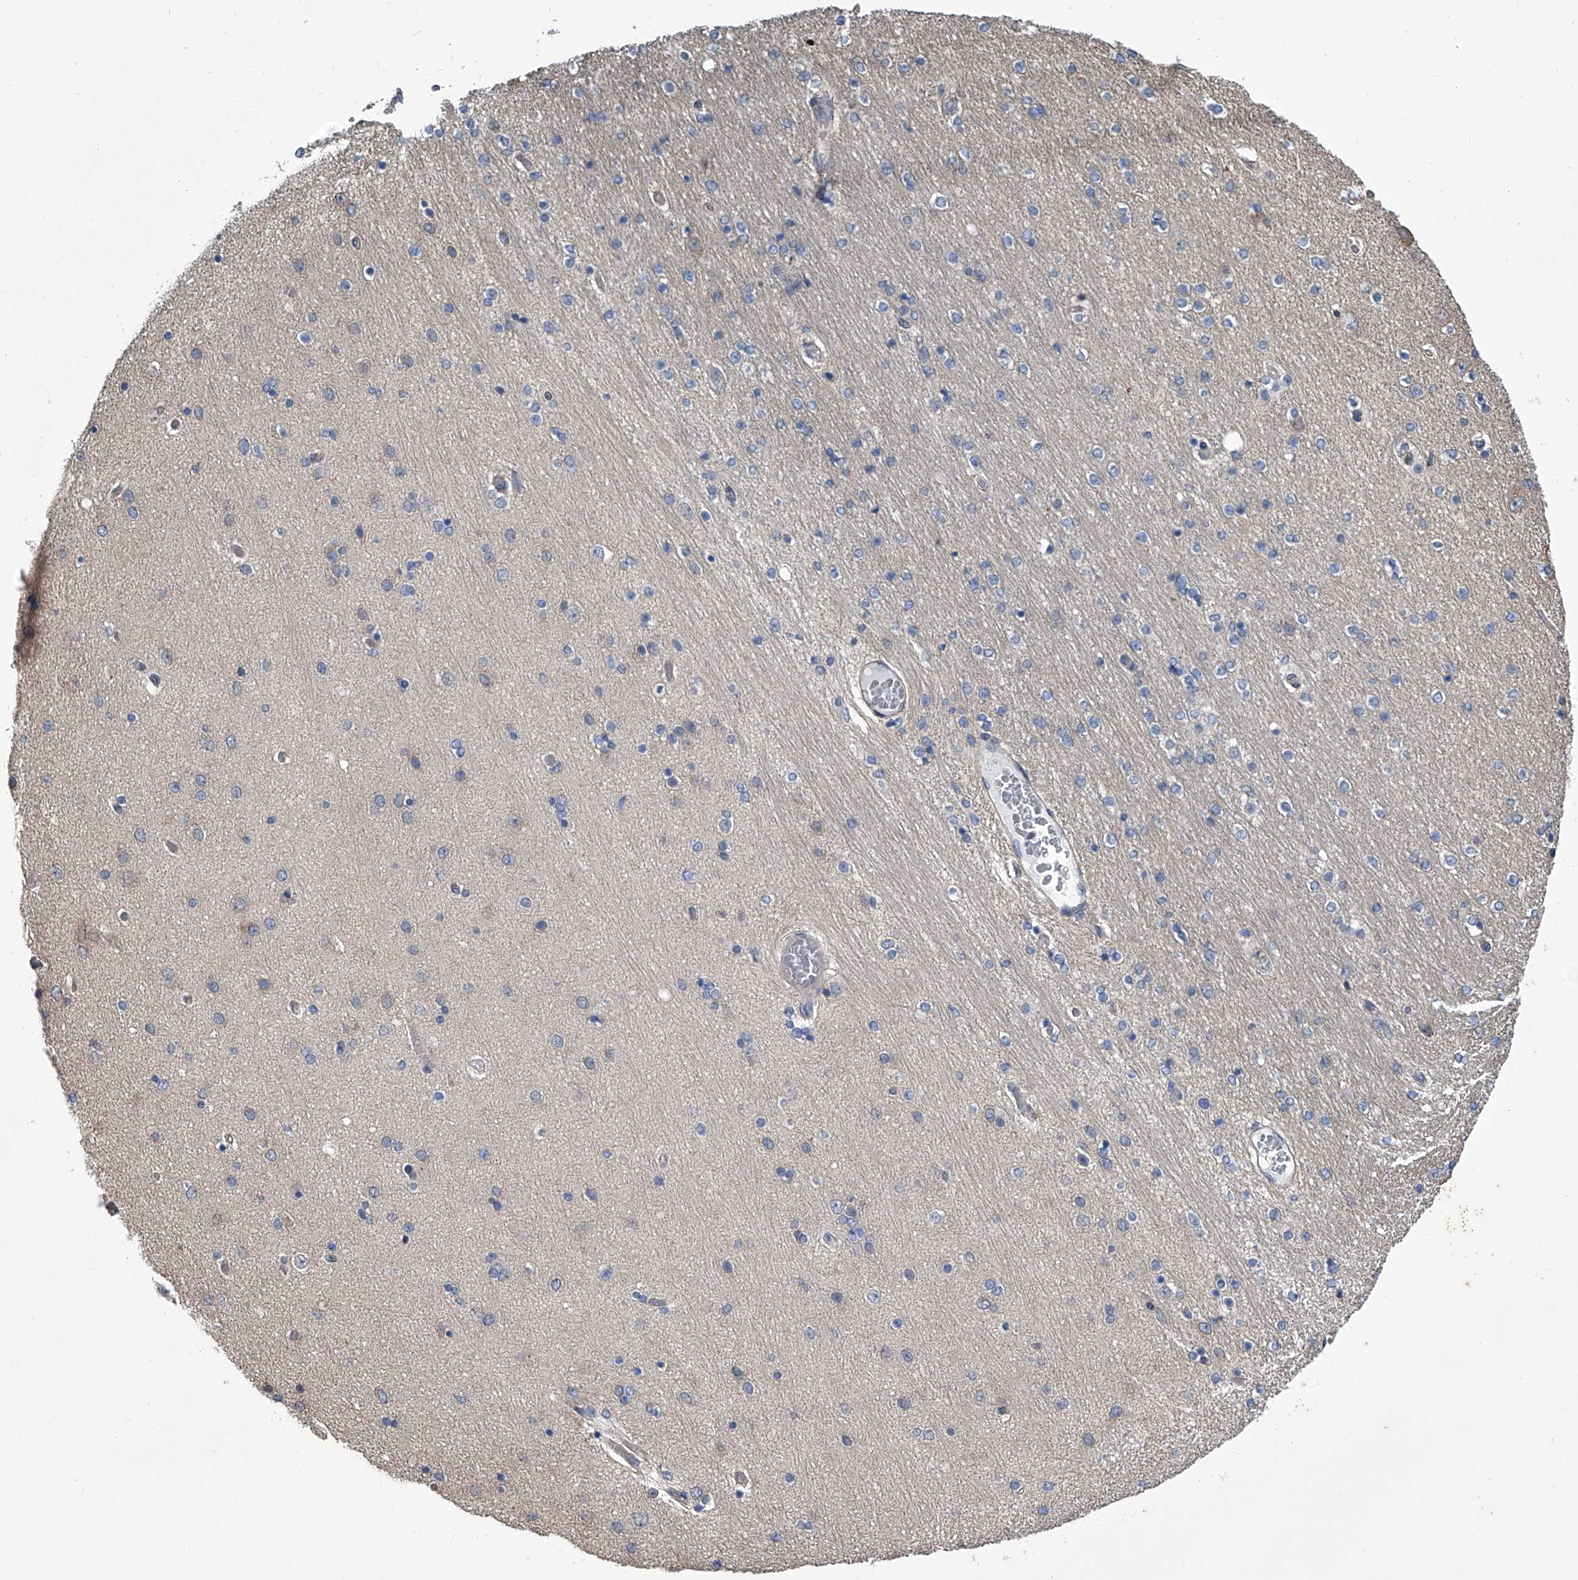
{"staining": {"intensity": "negative", "quantity": "none", "location": "none"}, "tissue": "hippocampus", "cell_type": "Glial cells", "image_type": "normal", "snomed": [{"axis": "morphology", "description": "Normal tissue, NOS"}, {"axis": "topography", "description": "Hippocampus"}], "caption": "The immunohistochemistry histopathology image has no significant expression in glial cells of hippocampus.", "gene": "ABCG1", "patient": {"sex": "female", "age": 54}}